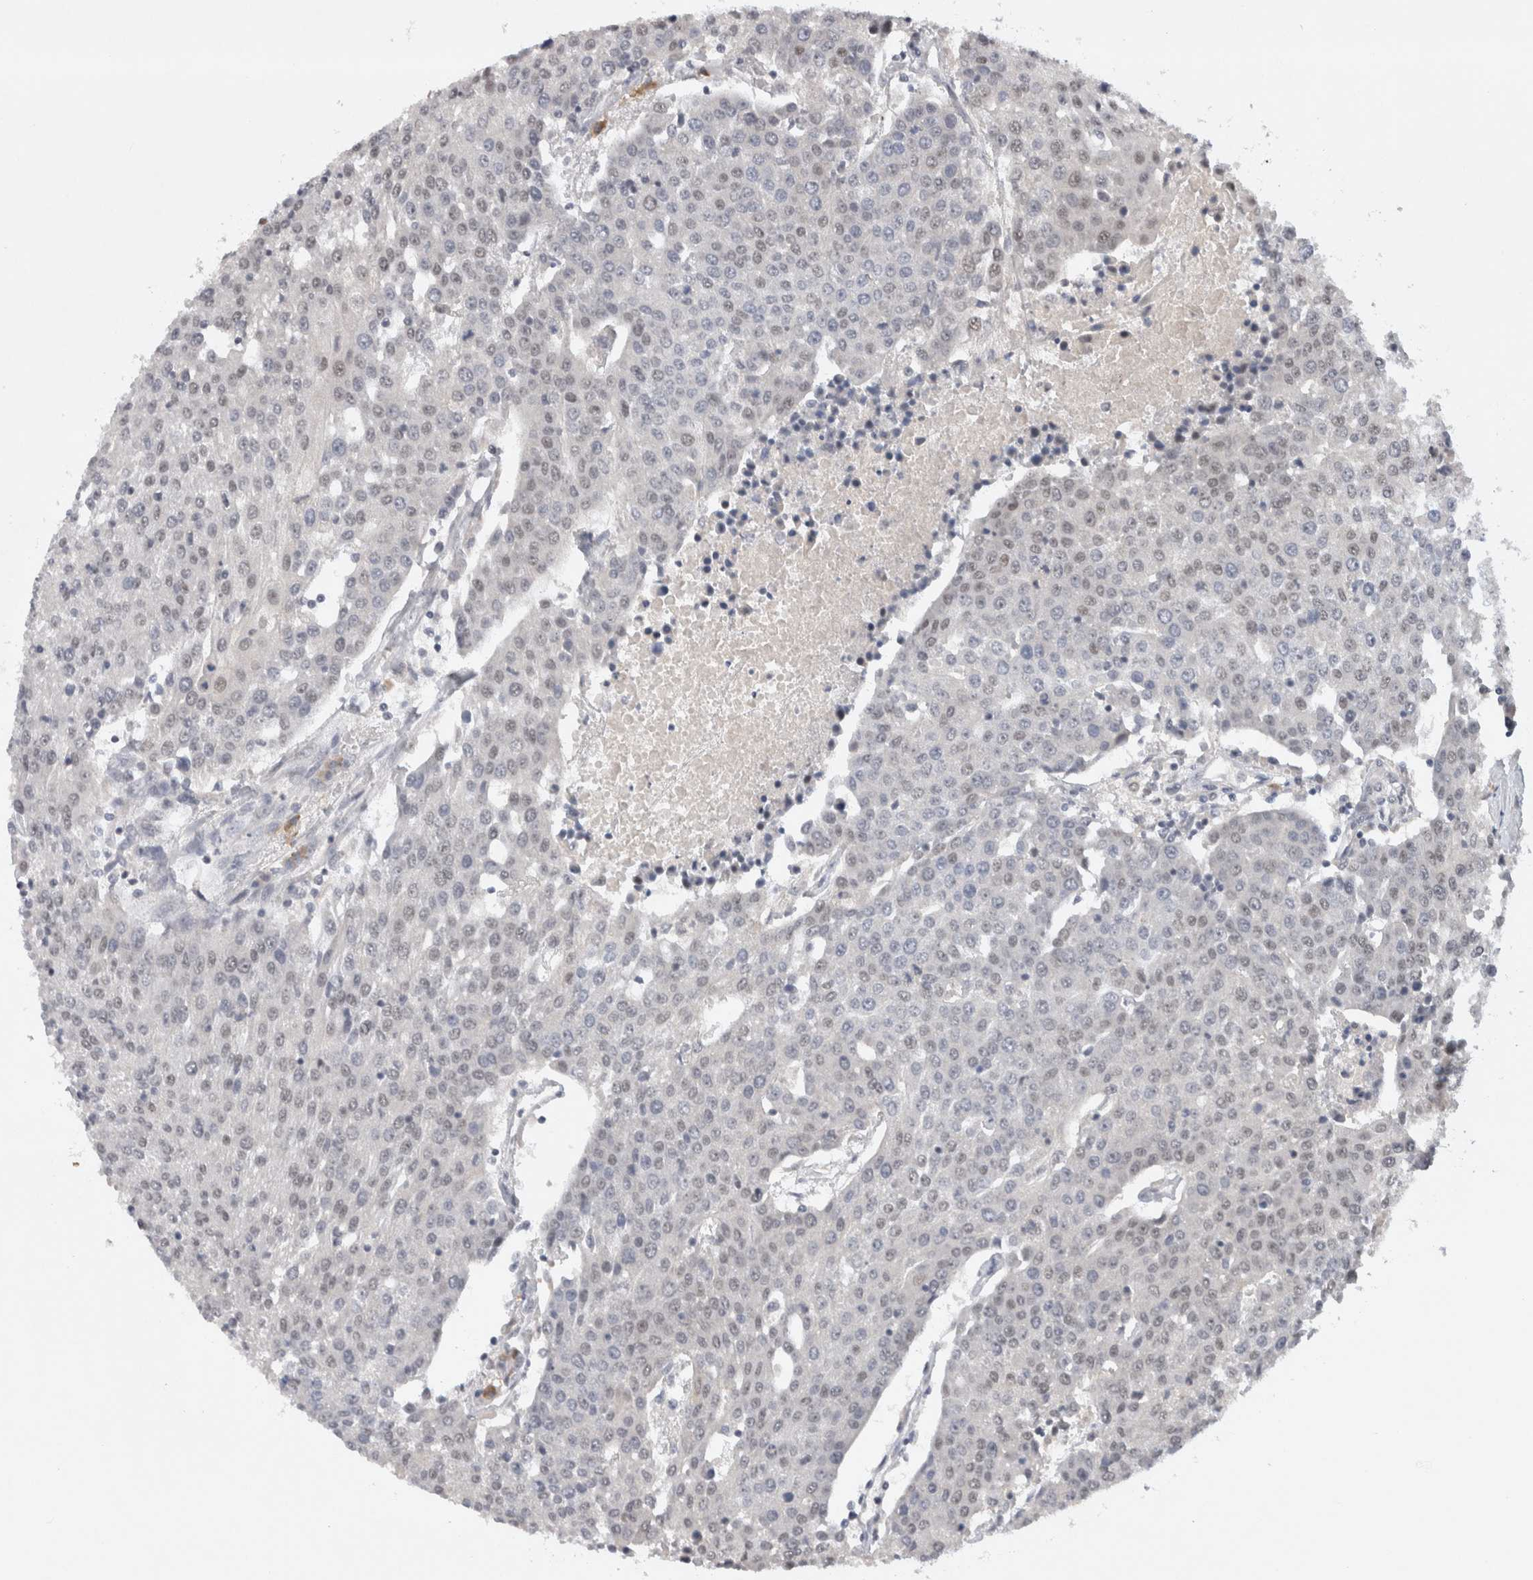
{"staining": {"intensity": "weak", "quantity": "<25%", "location": "nuclear"}, "tissue": "urothelial cancer", "cell_type": "Tumor cells", "image_type": "cancer", "snomed": [{"axis": "morphology", "description": "Urothelial carcinoma, High grade"}, {"axis": "topography", "description": "Urinary bladder"}], "caption": "Protein analysis of urothelial carcinoma (high-grade) displays no significant expression in tumor cells.", "gene": "HESX1", "patient": {"sex": "female", "age": 85}}